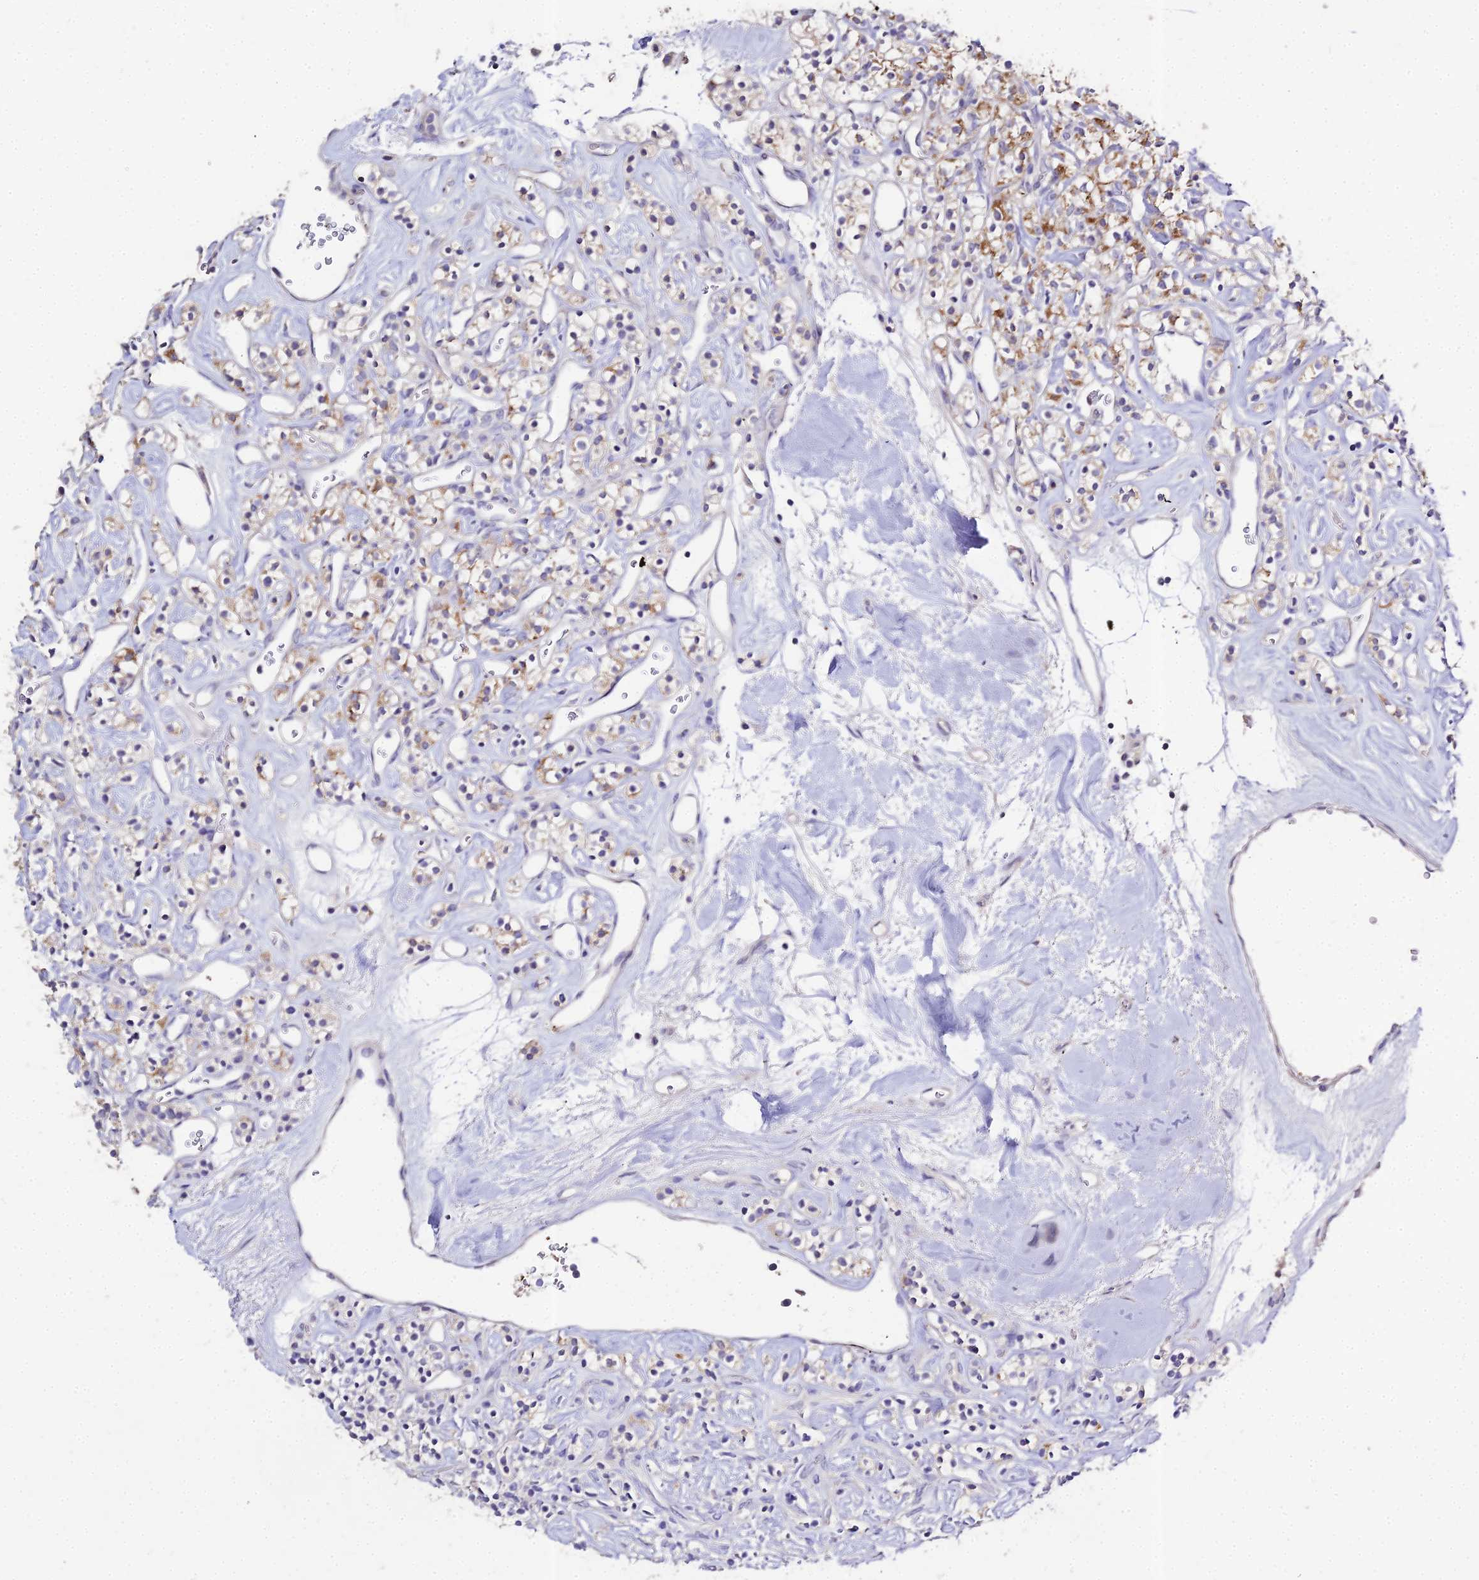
{"staining": {"intensity": "moderate", "quantity": "25%-75%", "location": "cytoplasmic/membranous"}, "tissue": "renal cancer", "cell_type": "Tumor cells", "image_type": "cancer", "snomed": [{"axis": "morphology", "description": "Adenocarcinoma, NOS"}, {"axis": "topography", "description": "Kidney"}], "caption": "Immunohistochemistry (DAB) staining of renal adenocarcinoma shows moderate cytoplasmic/membranous protein expression in about 25%-75% of tumor cells.", "gene": "GLYAT", "patient": {"sex": "male", "age": 77}}